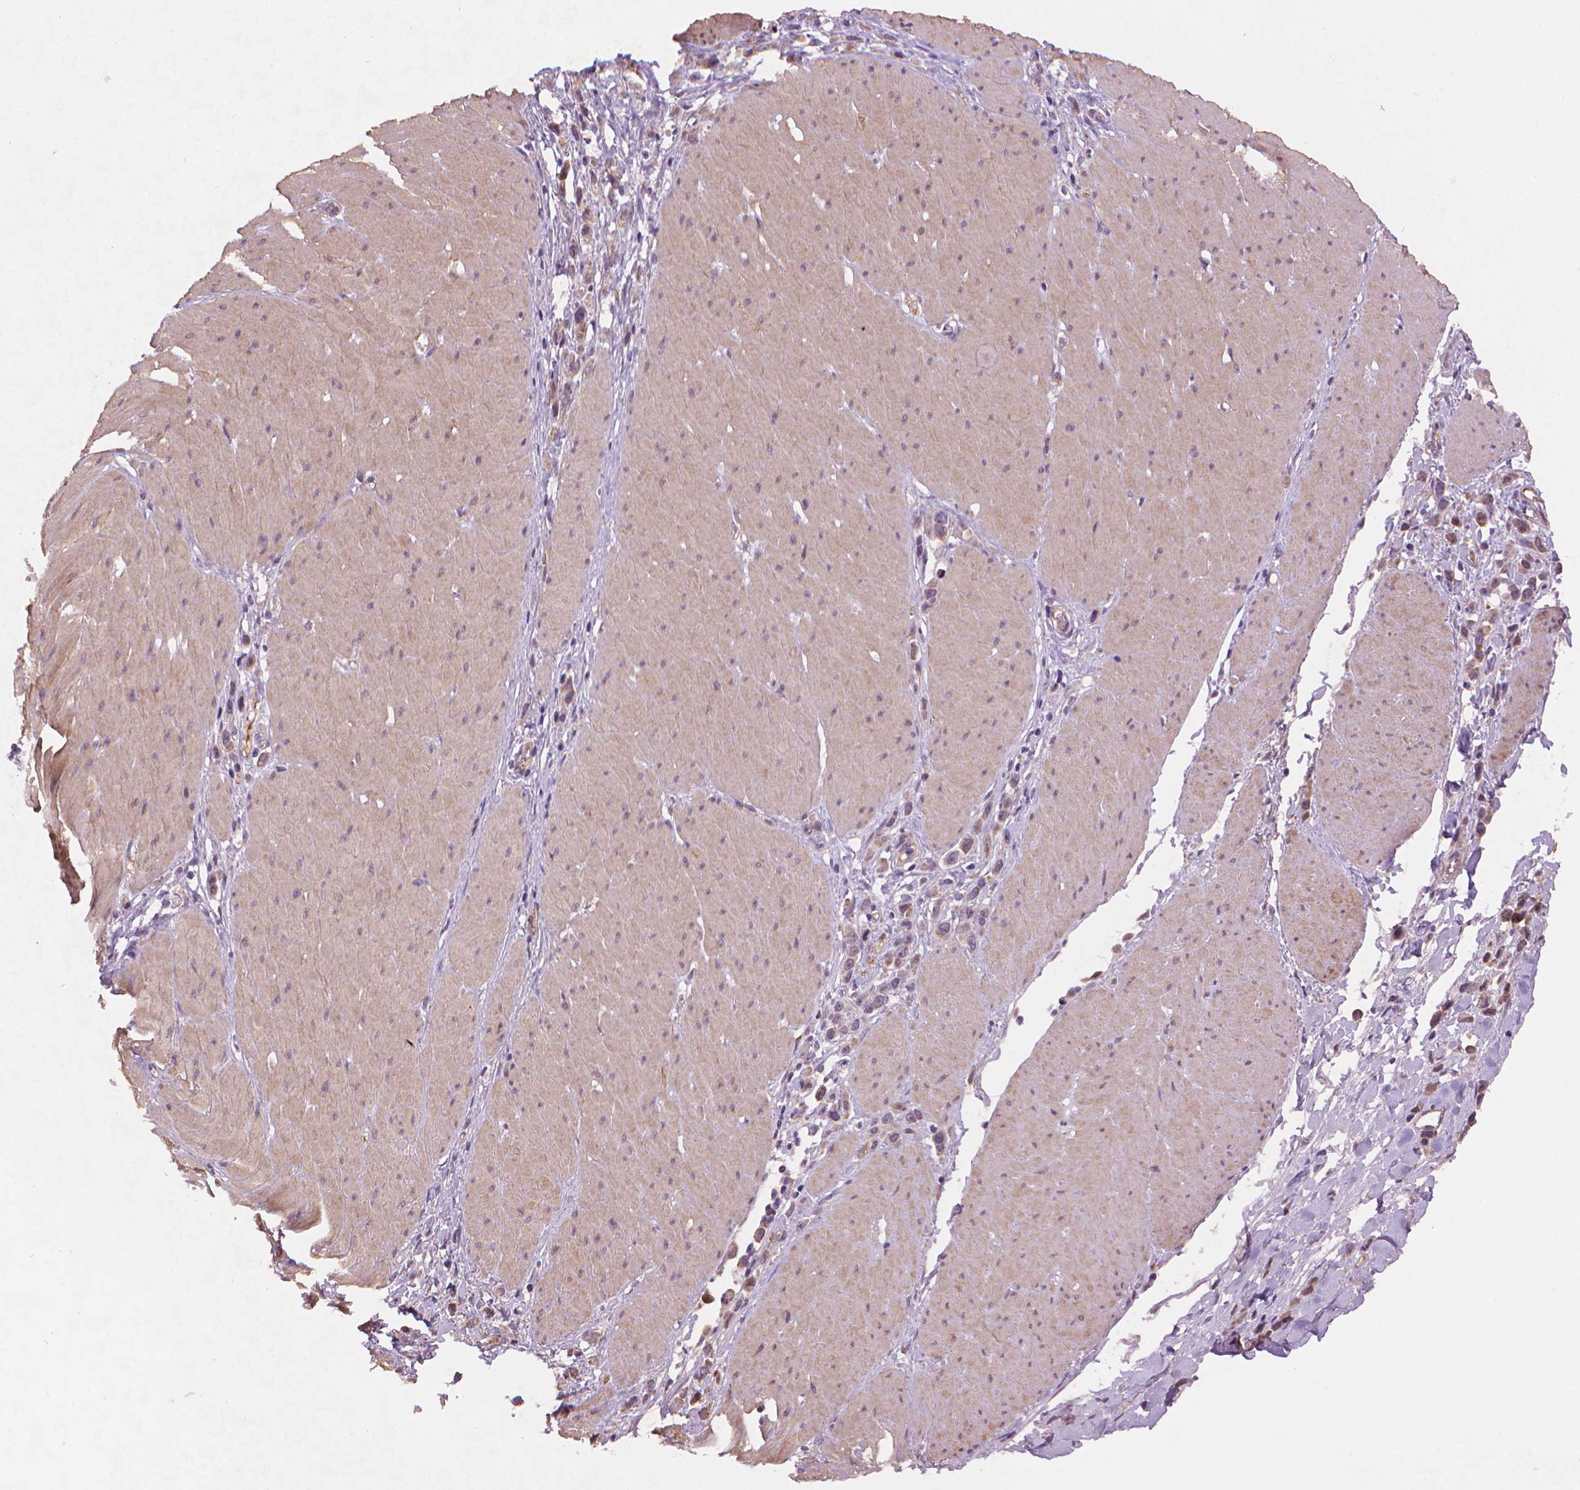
{"staining": {"intensity": "moderate", "quantity": "25%-75%", "location": "cytoplasmic/membranous"}, "tissue": "stomach cancer", "cell_type": "Tumor cells", "image_type": "cancer", "snomed": [{"axis": "morphology", "description": "Adenocarcinoma, NOS"}, {"axis": "topography", "description": "Stomach"}], "caption": "A histopathology image of human stomach cancer (adenocarcinoma) stained for a protein reveals moderate cytoplasmic/membranous brown staining in tumor cells.", "gene": "AMMECR1", "patient": {"sex": "male", "age": 47}}